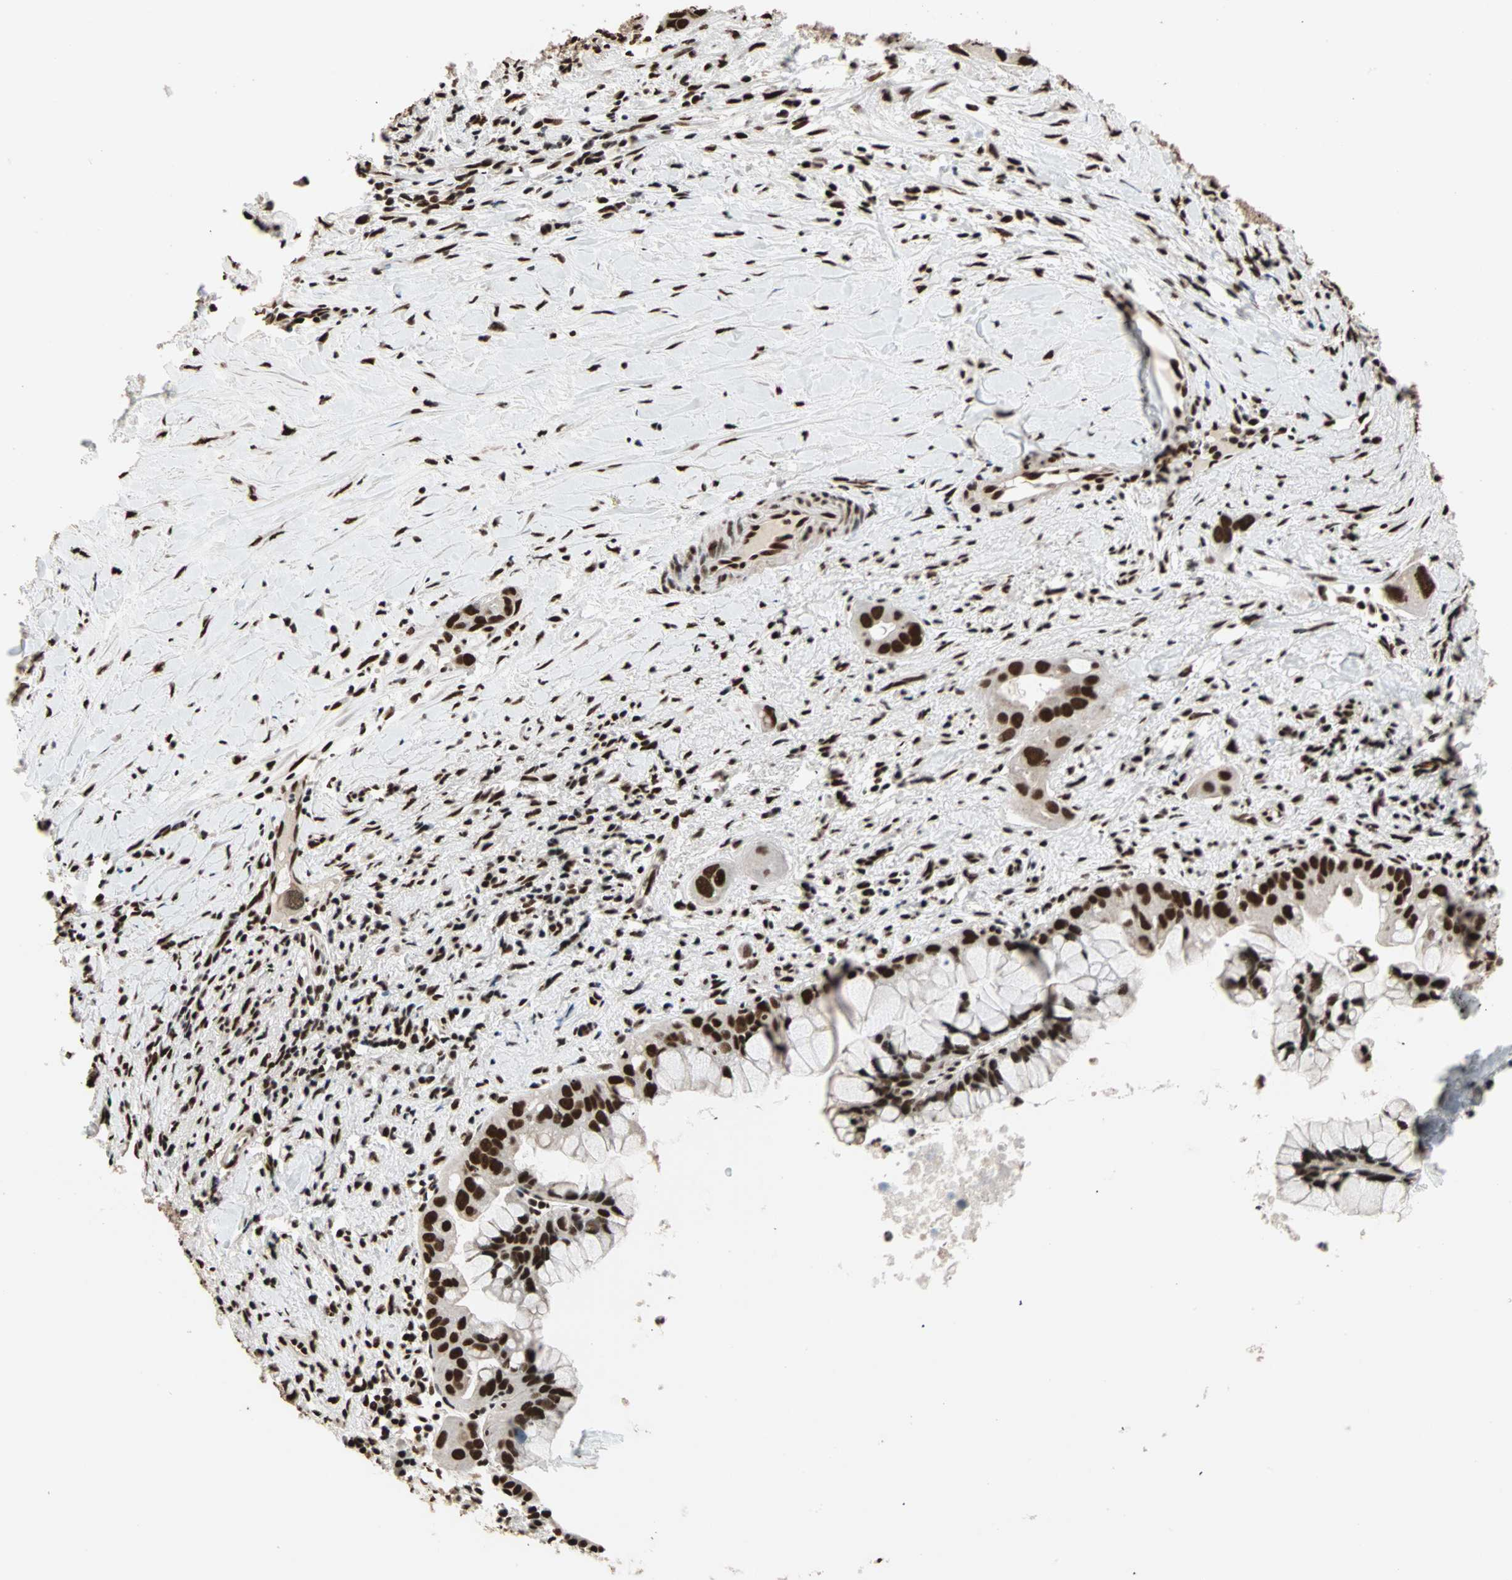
{"staining": {"intensity": "strong", "quantity": ">75%", "location": "nuclear"}, "tissue": "liver cancer", "cell_type": "Tumor cells", "image_type": "cancer", "snomed": [{"axis": "morphology", "description": "Cholangiocarcinoma"}, {"axis": "topography", "description": "Liver"}], "caption": "About >75% of tumor cells in human cholangiocarcinoma (liver) show strong nuclear protein staining as visualized by brown immunohistochemical staining.", "gene": "ILF2", "patient": {"sex": "female", "age": 65}}